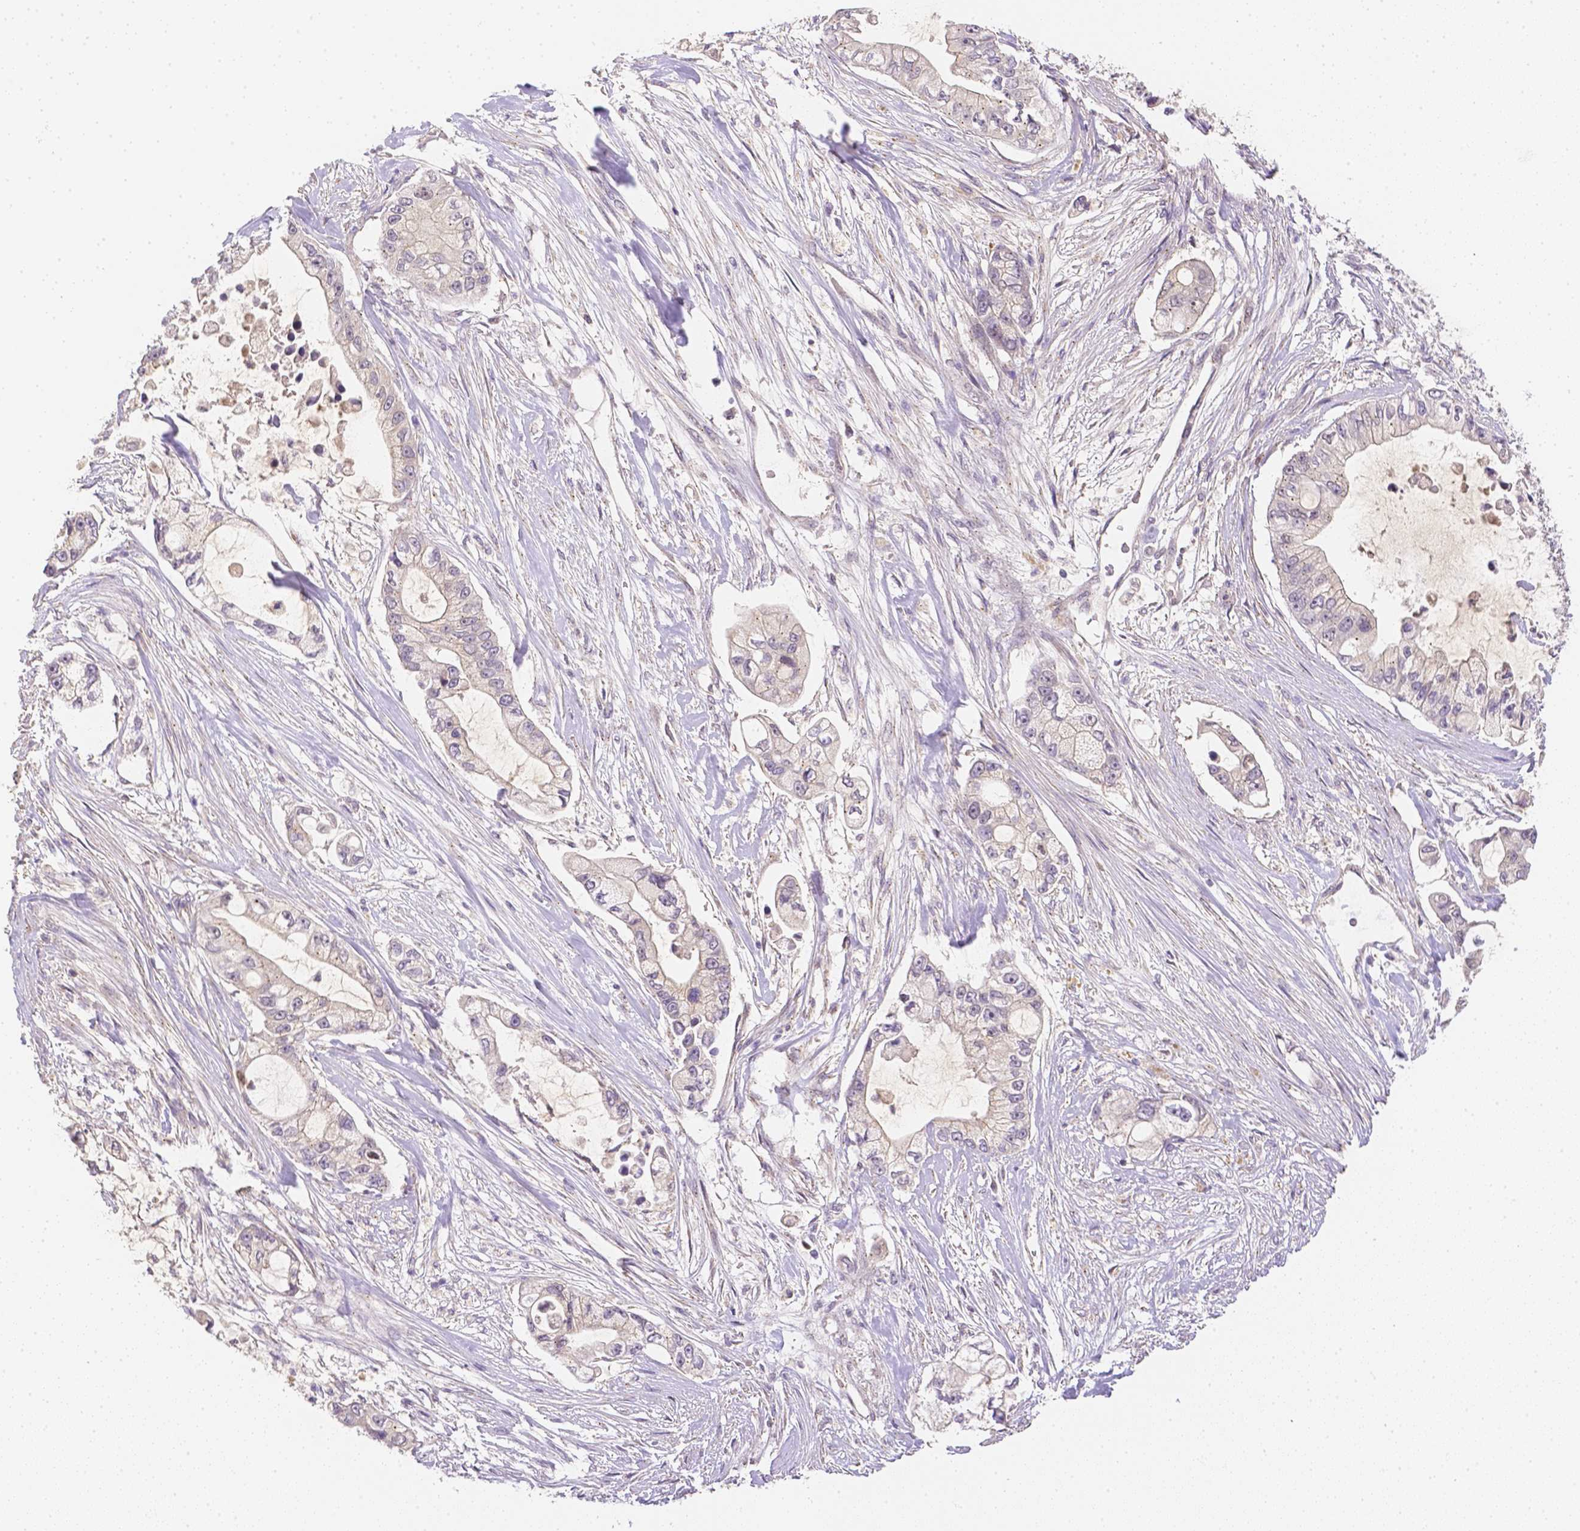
{"staining": {"intensity": "negative", "quantity": "none", "location": "none"}, "tissue": "pancreatic cancer", "cell_type": "Tumor cells", "image_type": "cancer", "snomed": [{"axis": "morphology", "description": "Adenocarcinoma, NOS"}, {"axis": "topography", "description": "Pancreas"}], "caption": "High magnification brightfield microscopy of adenocarcinoma (pancreatic) stained with DAB (brown) and counterstained with hematoxylin (blue): tumor cells show no significant expression.", "gene": "C10orf67", "patient": {"sex": "female", "age": 69}}